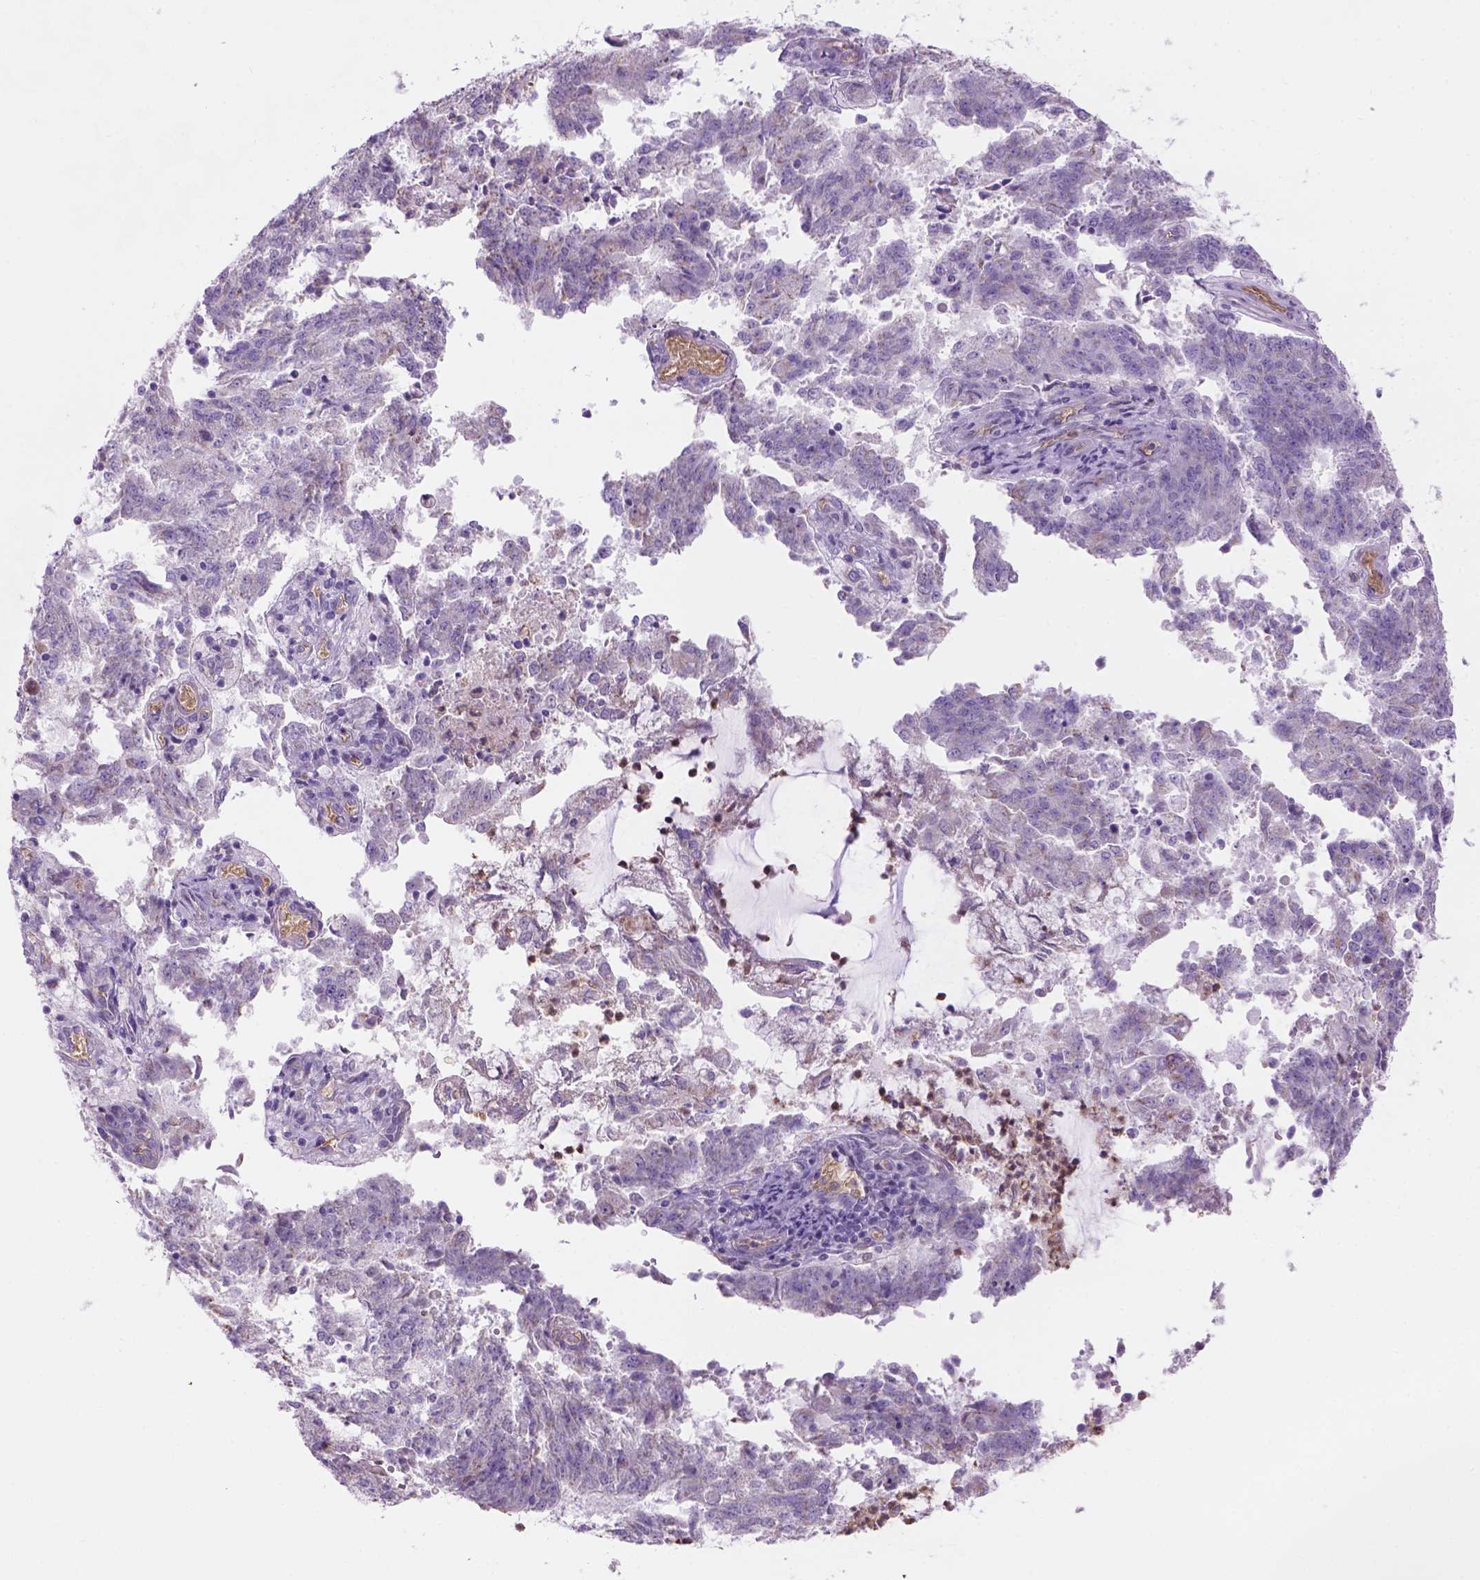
{"staining": {"intensity": "negative", "quantity": "none", "location": "none"}, "tissue": "endometrial cancer", "cell_type": "Tumor cells", "image_type": "cancer", "snomed": [{"axis": "morphology", "description": "Adenocarcinoma, NOS"}, {"axis": "topography", "description": "Endometrium"}], "caption": "Tumor cells show no significant staining in adenocarcinoma (endometrial). The staining was performed using DAB to visualize the protein expression in brown, while the nuclei were stained in blue with hematoxylin (Magnification: 20x).", "gene": "CD84", "patient": {"sex": "female", "age": 82}}